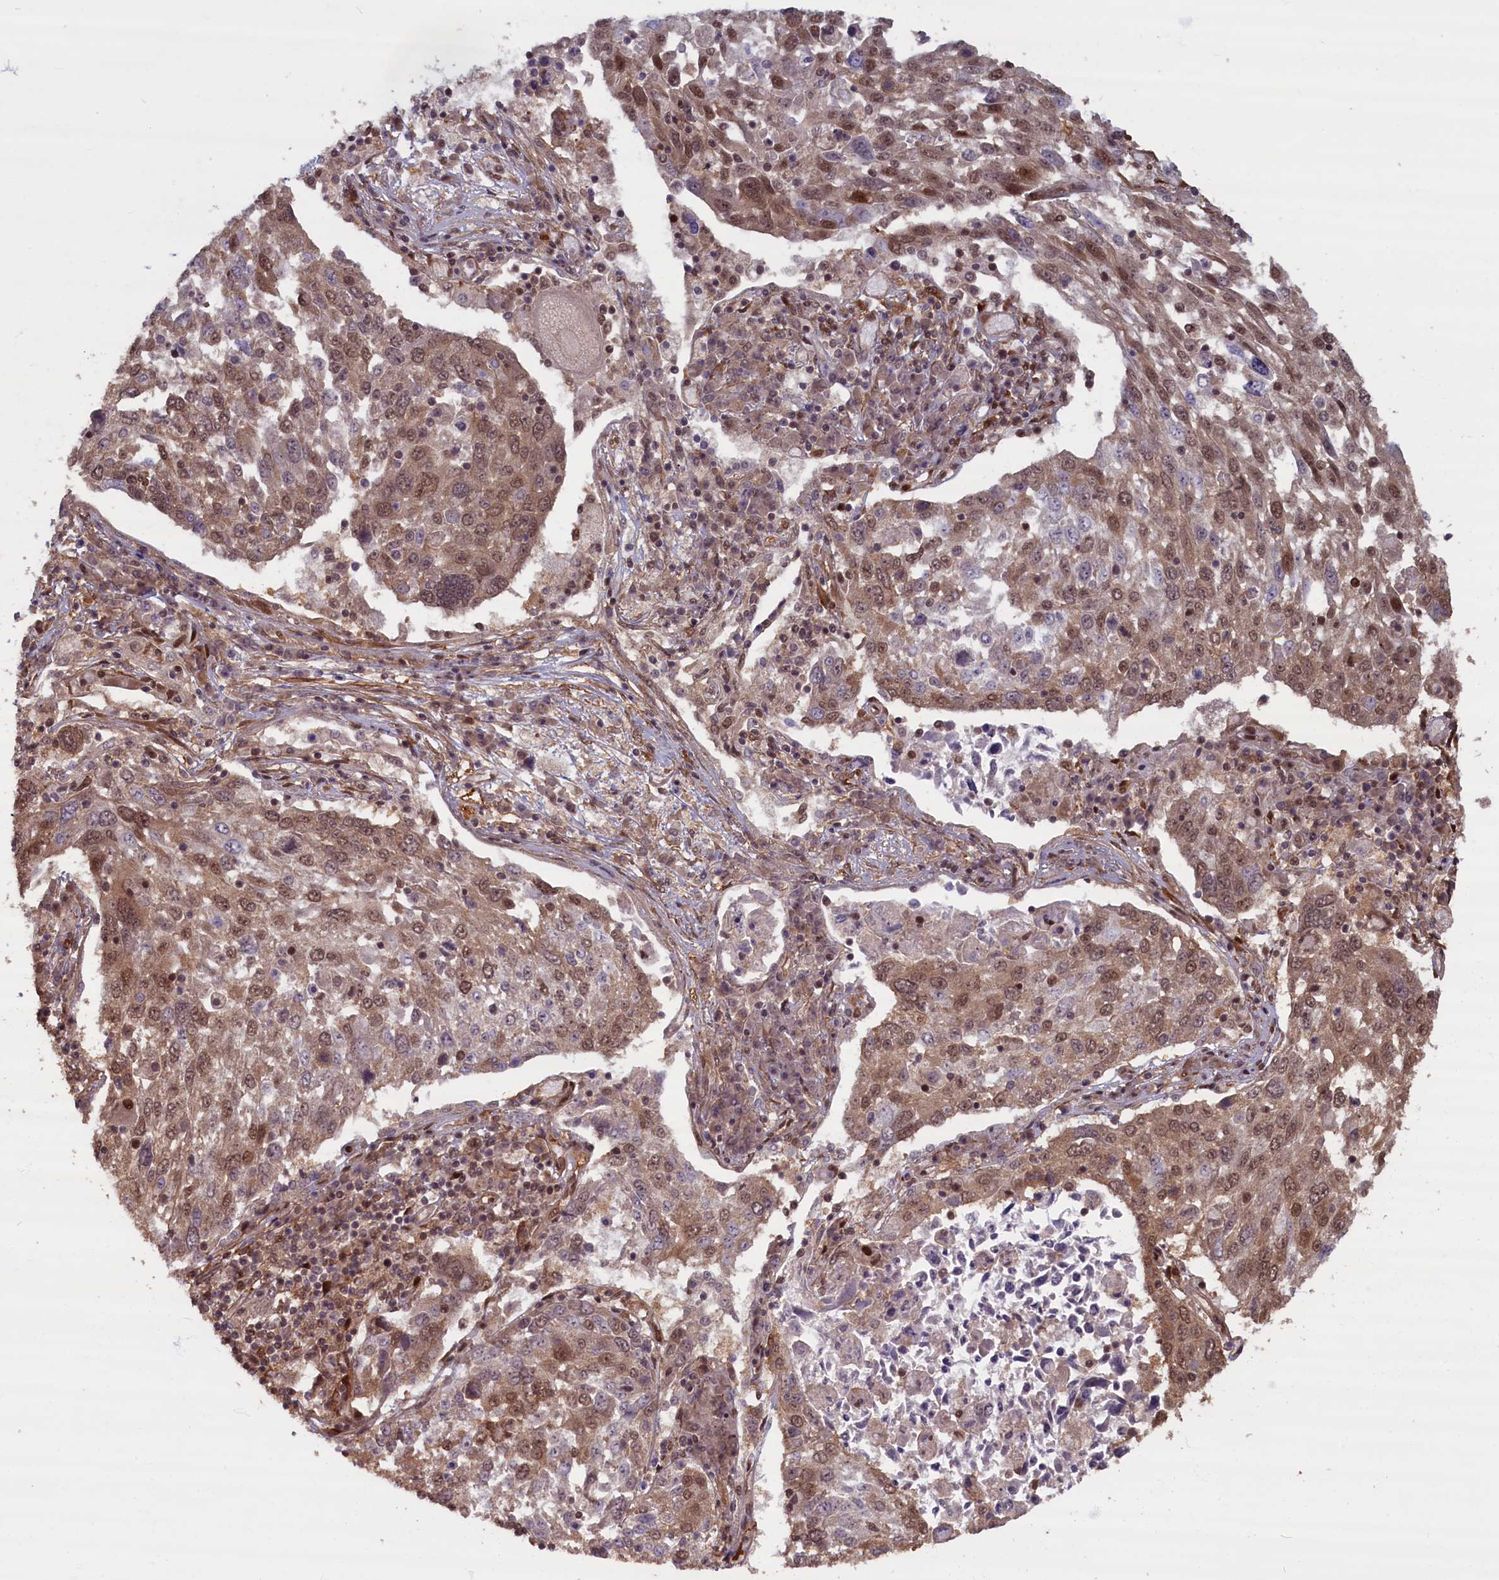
{"staining": {"intensity": "moderate", "quantity": ">75%", "location": "cytoplasmic/membranous,nuclear"}, "tissue": "lung cancer", "cell_type": "Tumor cells", "image_type": "cancer", "snomed": [{"axis": "morphology", "description": "Squamous cell carcinoma, NOS"}, {"axis": "topography", "description": "Lung"}], "caption": "Immunohistochemical staining of lung cancer (squamous cell carcinoma) displays moderate cytoplasmic/membranous and nuclear protein positivity in about >75% of tumor cells.", "gene": "HIF3A", "patient": {"sex": "male", "age": 65}}